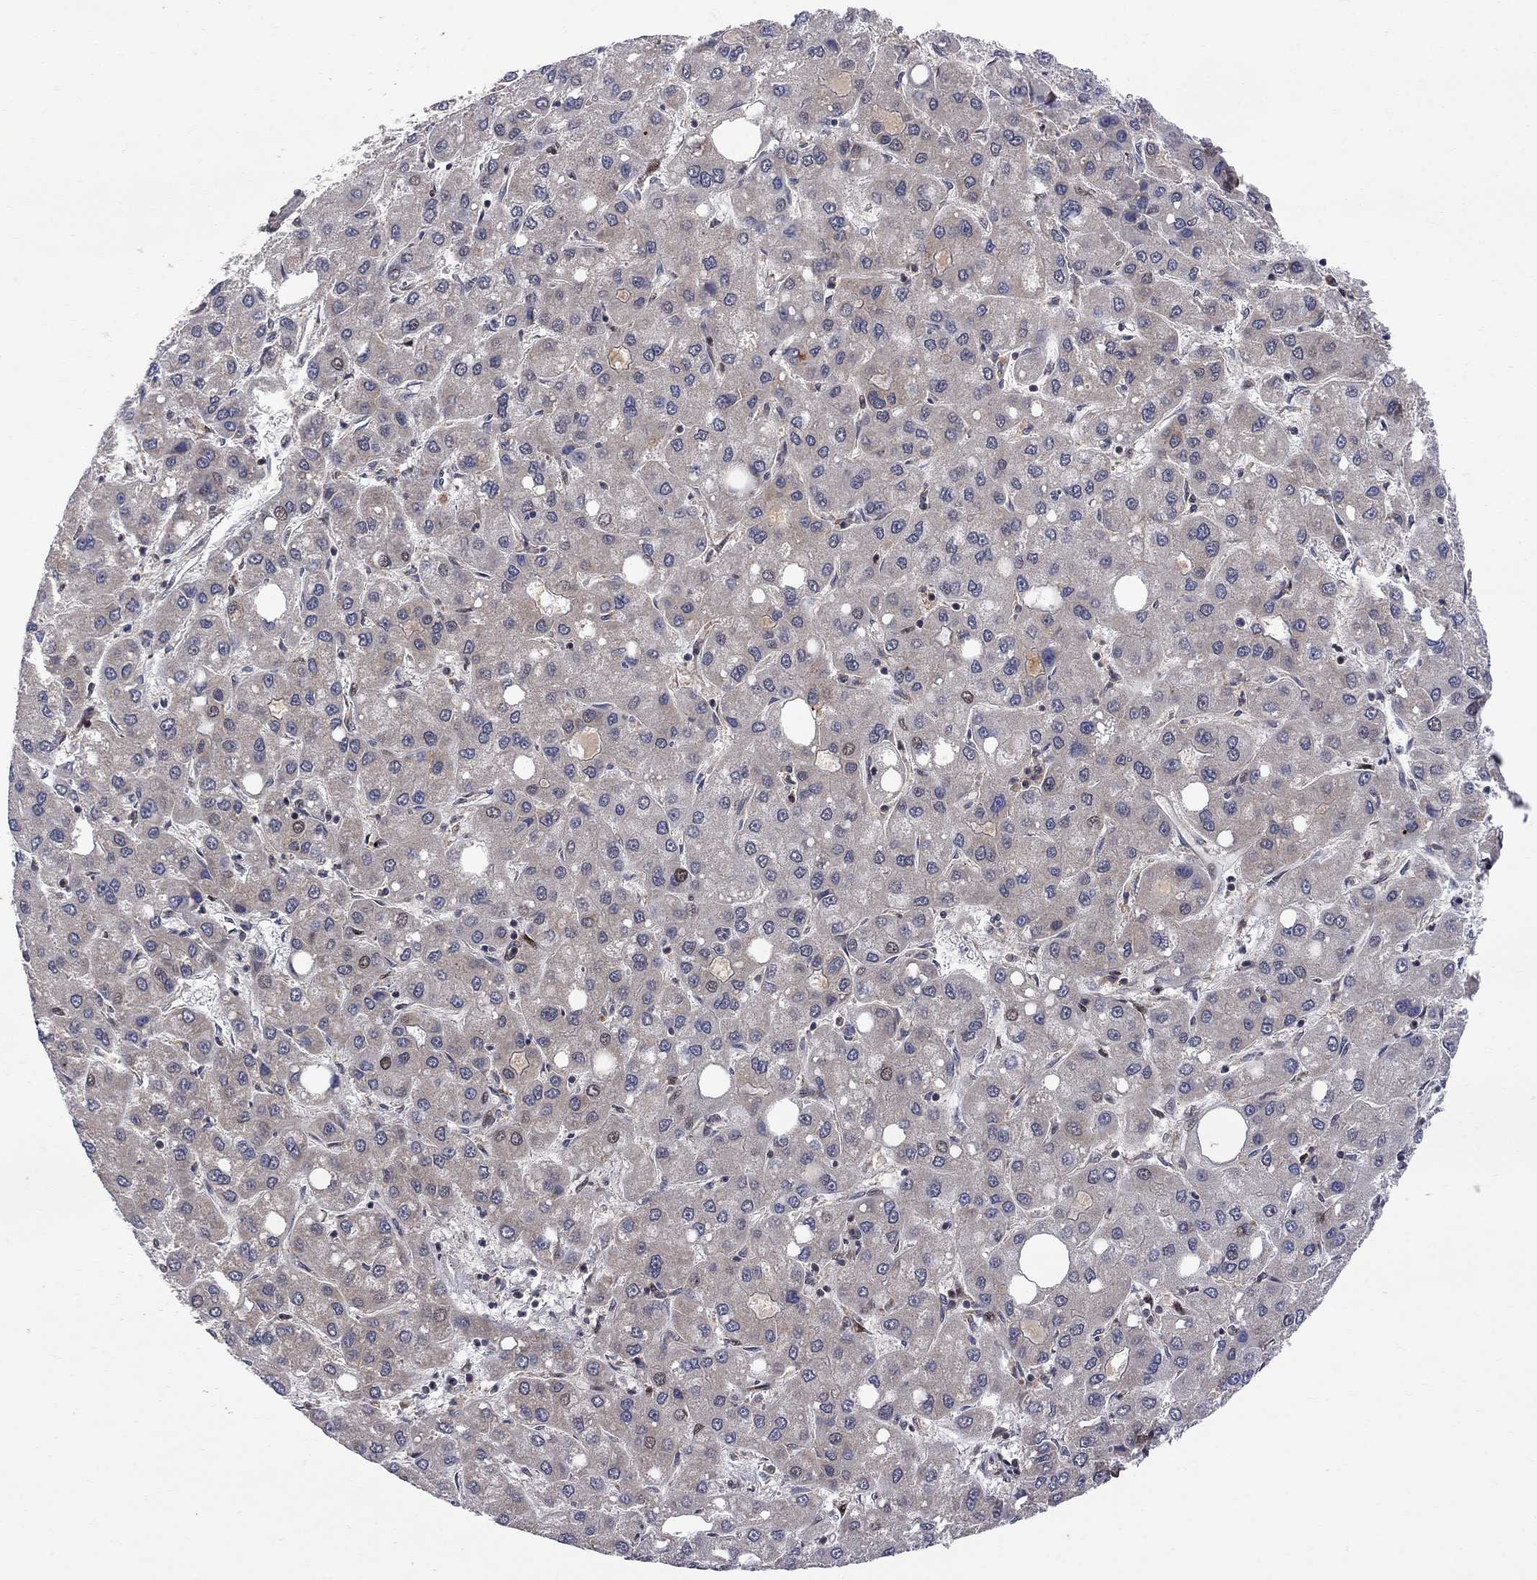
{"staining": {"intensity": "weak", "quantity": "<25%", "location": "nuclear"}, "tissue": "liver cancer", "cell_type": "Tumor cells", "image_type": "cancer", "snomed": [{"axis": "morphology", "description": "Carcinoma, Hepatocellular, NOS"}, {"axis": "topography", "description": "Liver"}], "caption": "IHC of liver cancer (hepatocellular carcinoma) displays no staining in tumor cells.", "gene": "CNOT11", "patient": {"sex": "male", "age": 73}}